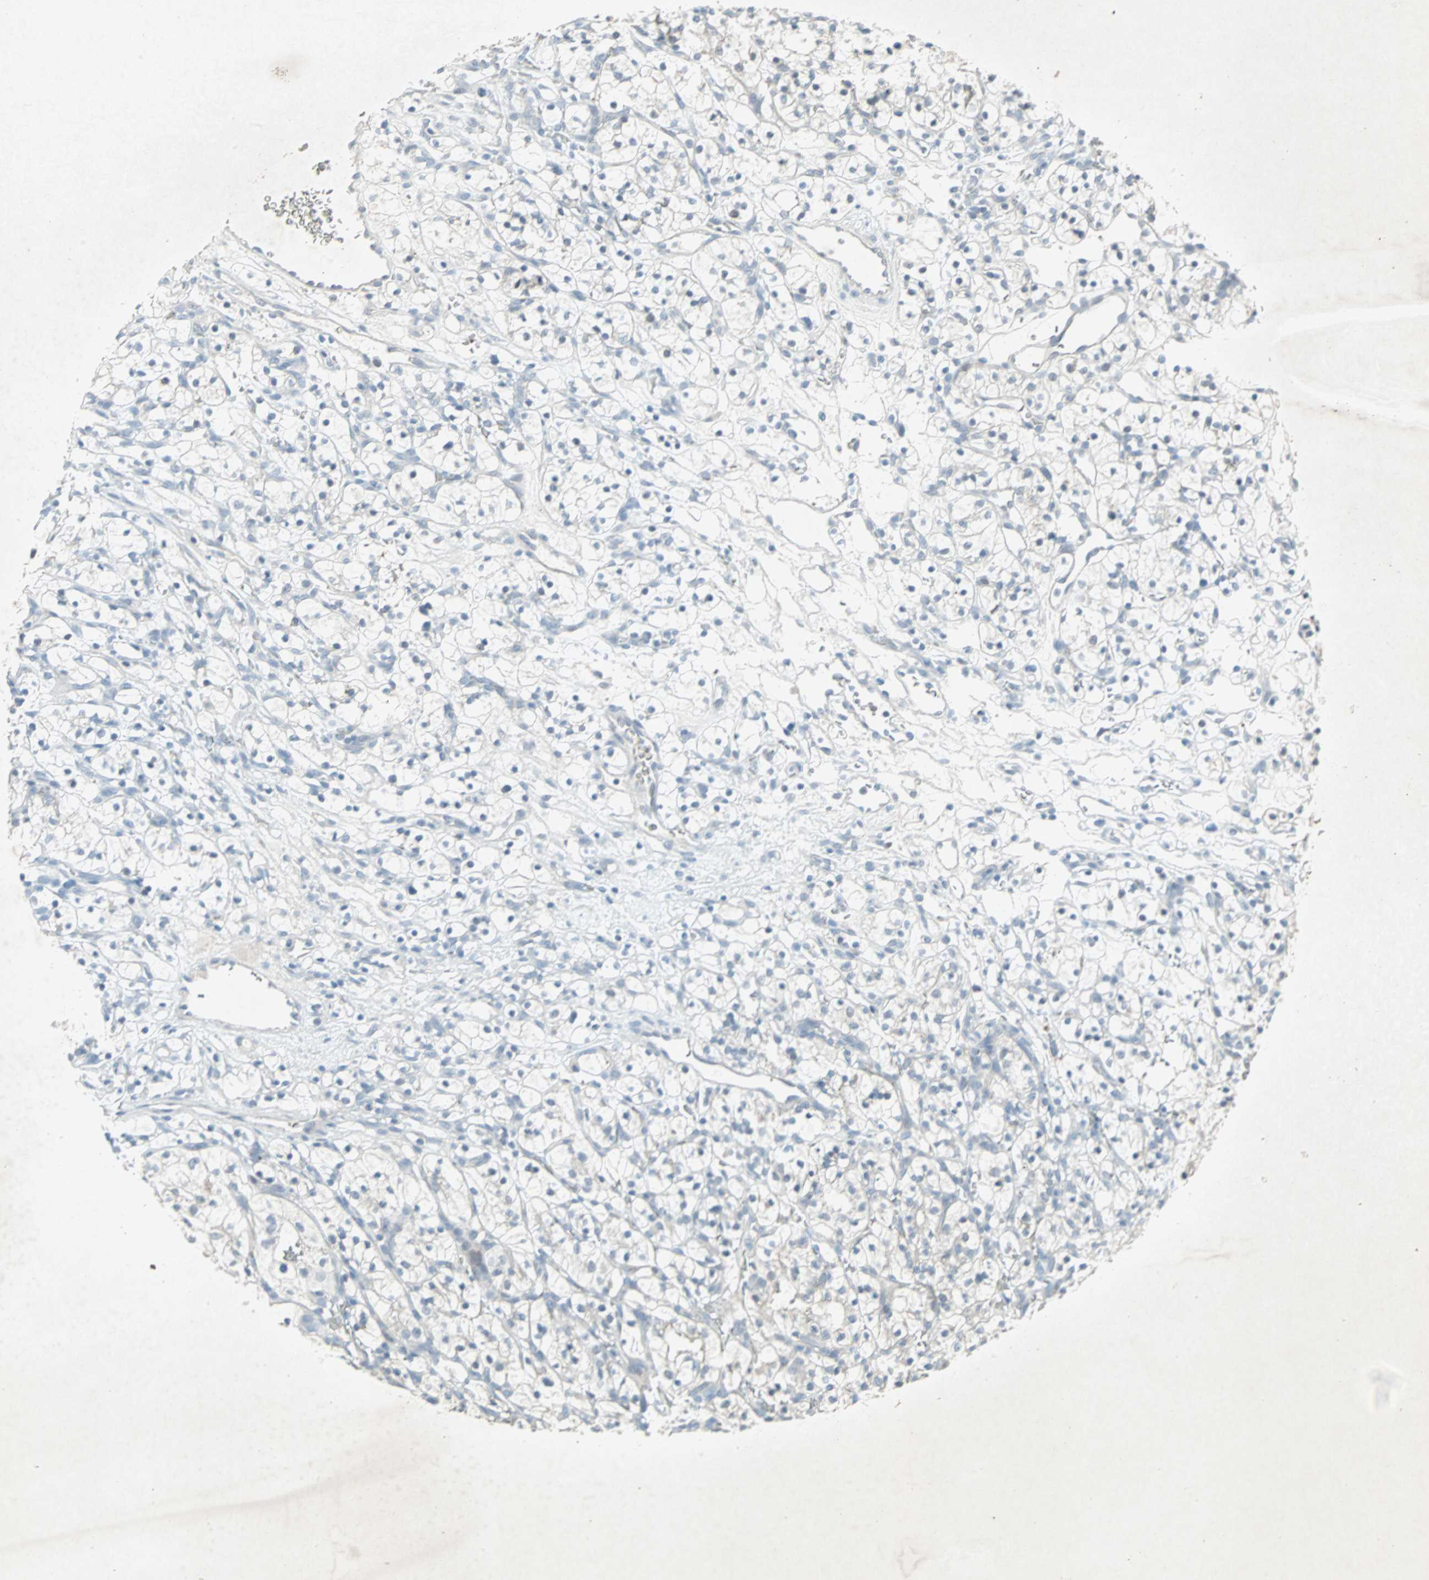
{"staining": {"intensity": "negative", "quantity": "none", "location": "none"}, "tissue": "renal cancer", "cell_type": "Tumor cells", "image_type": "cancer", "snomed": [{"axis": "morphology", "description": "Adenocarcinoma, NOS"}, {"axis": "topography", "description": "Kidney"}], "caption": "The IHC image has no significant expression in tumor cells of renal cancer (adenocarcinoma) tissue.", "gene": "LANCL3", "patient": {"sex": "female", "age": 57}}